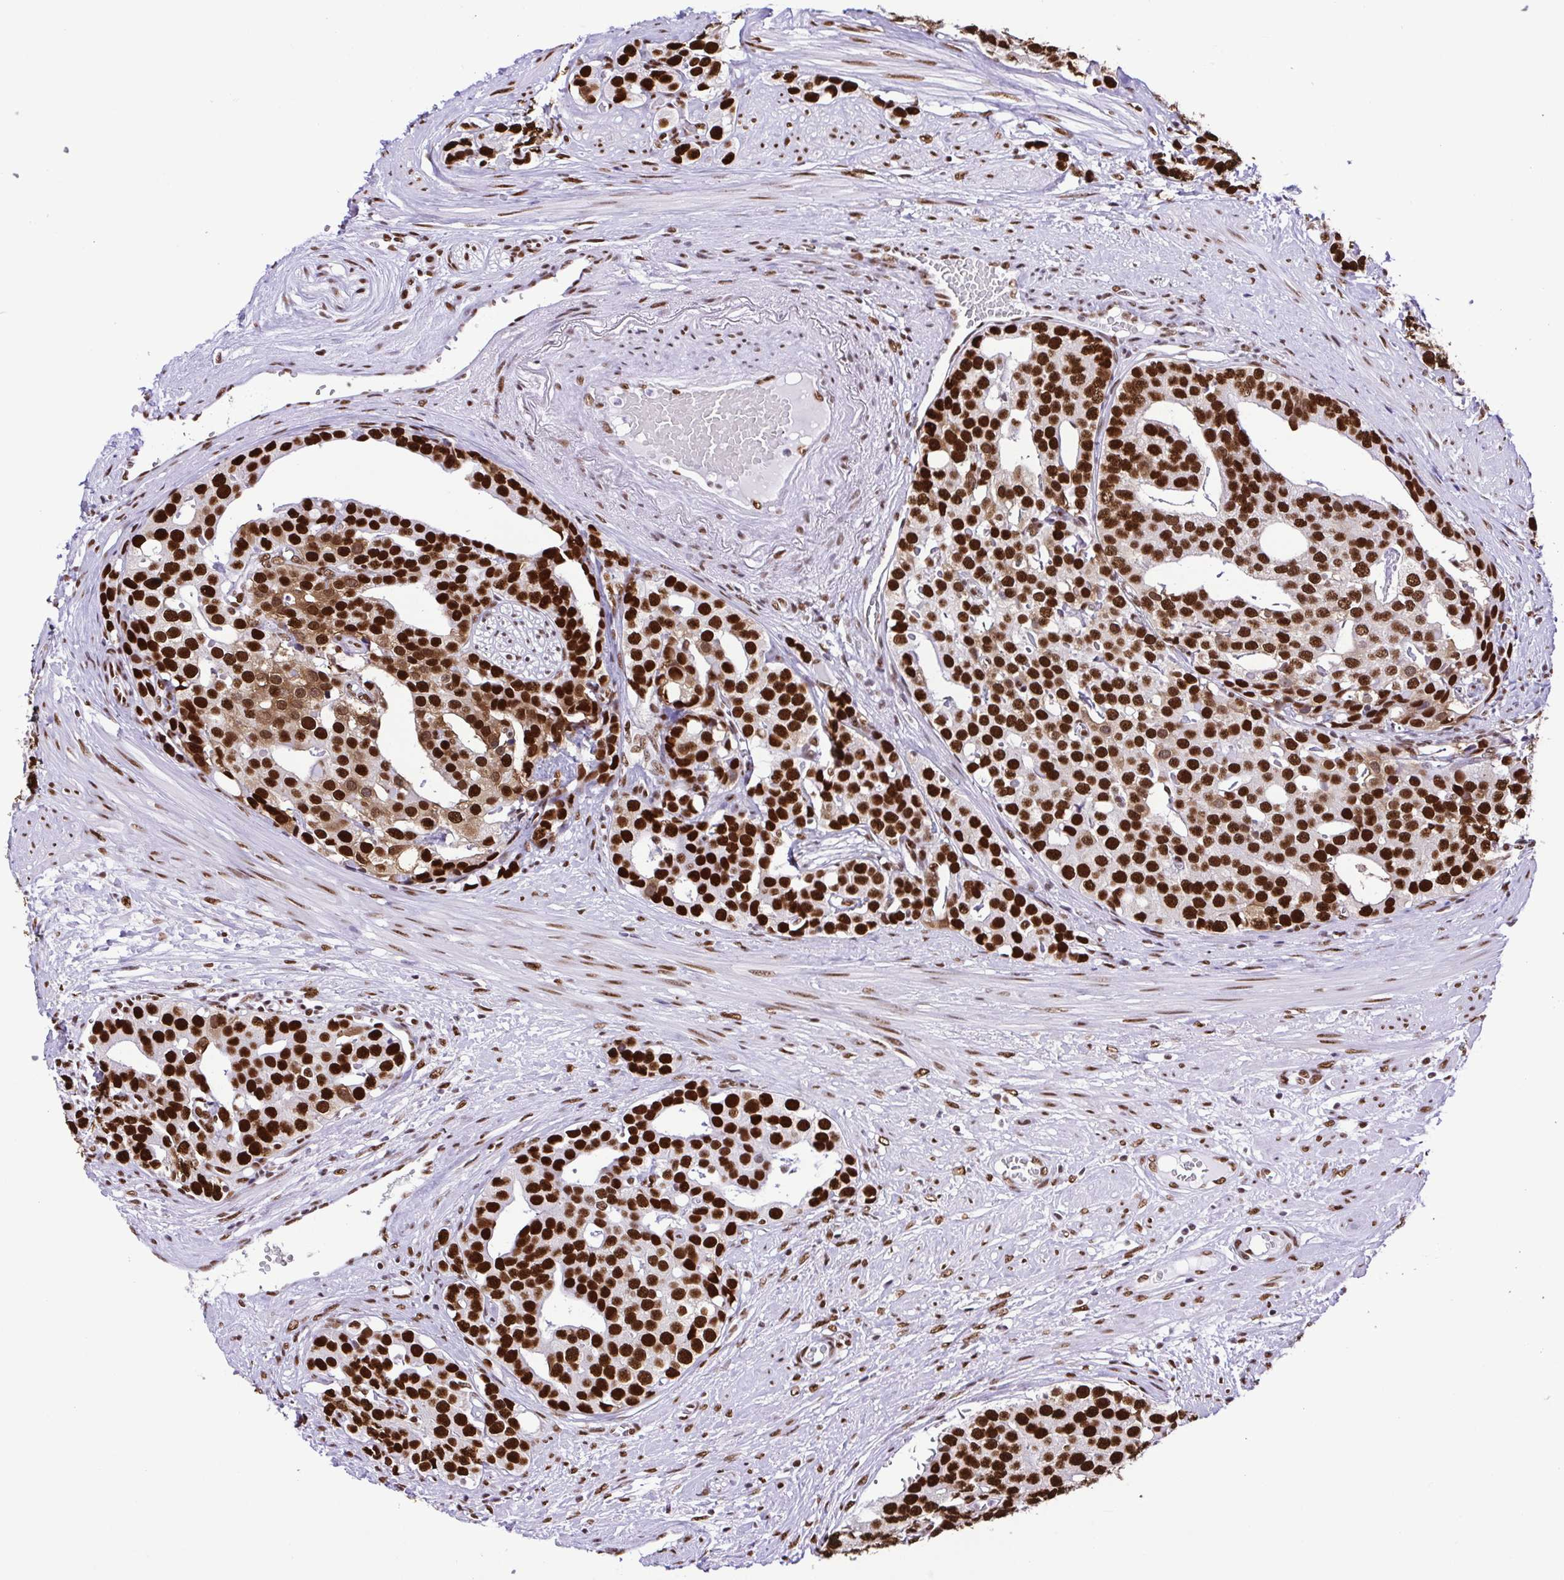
{"staining": {"intensity": "strong", "quantity": ">75%", "location": "nuclear"}, "tissue": "prostate cancer", "cell_type": "Tumor cells", "image_type": "cancer", "snomed": [{"axis": "morphology", "description": "Adenocarcinoma, High grade"}, {"axis": "topography", "description": "Prostate"}], "caption": "Brown immunohistochemical staining in prostate cancer (adenocarcinoma (high-grade)) exhibits strong nuclear positivity in approximately >75% of tumor cells. (brown staining indicates protein expression, while blue staining denotes nuclei).", "gene": "TRIM28", "patient": {"sex": "male", "age": 71}}